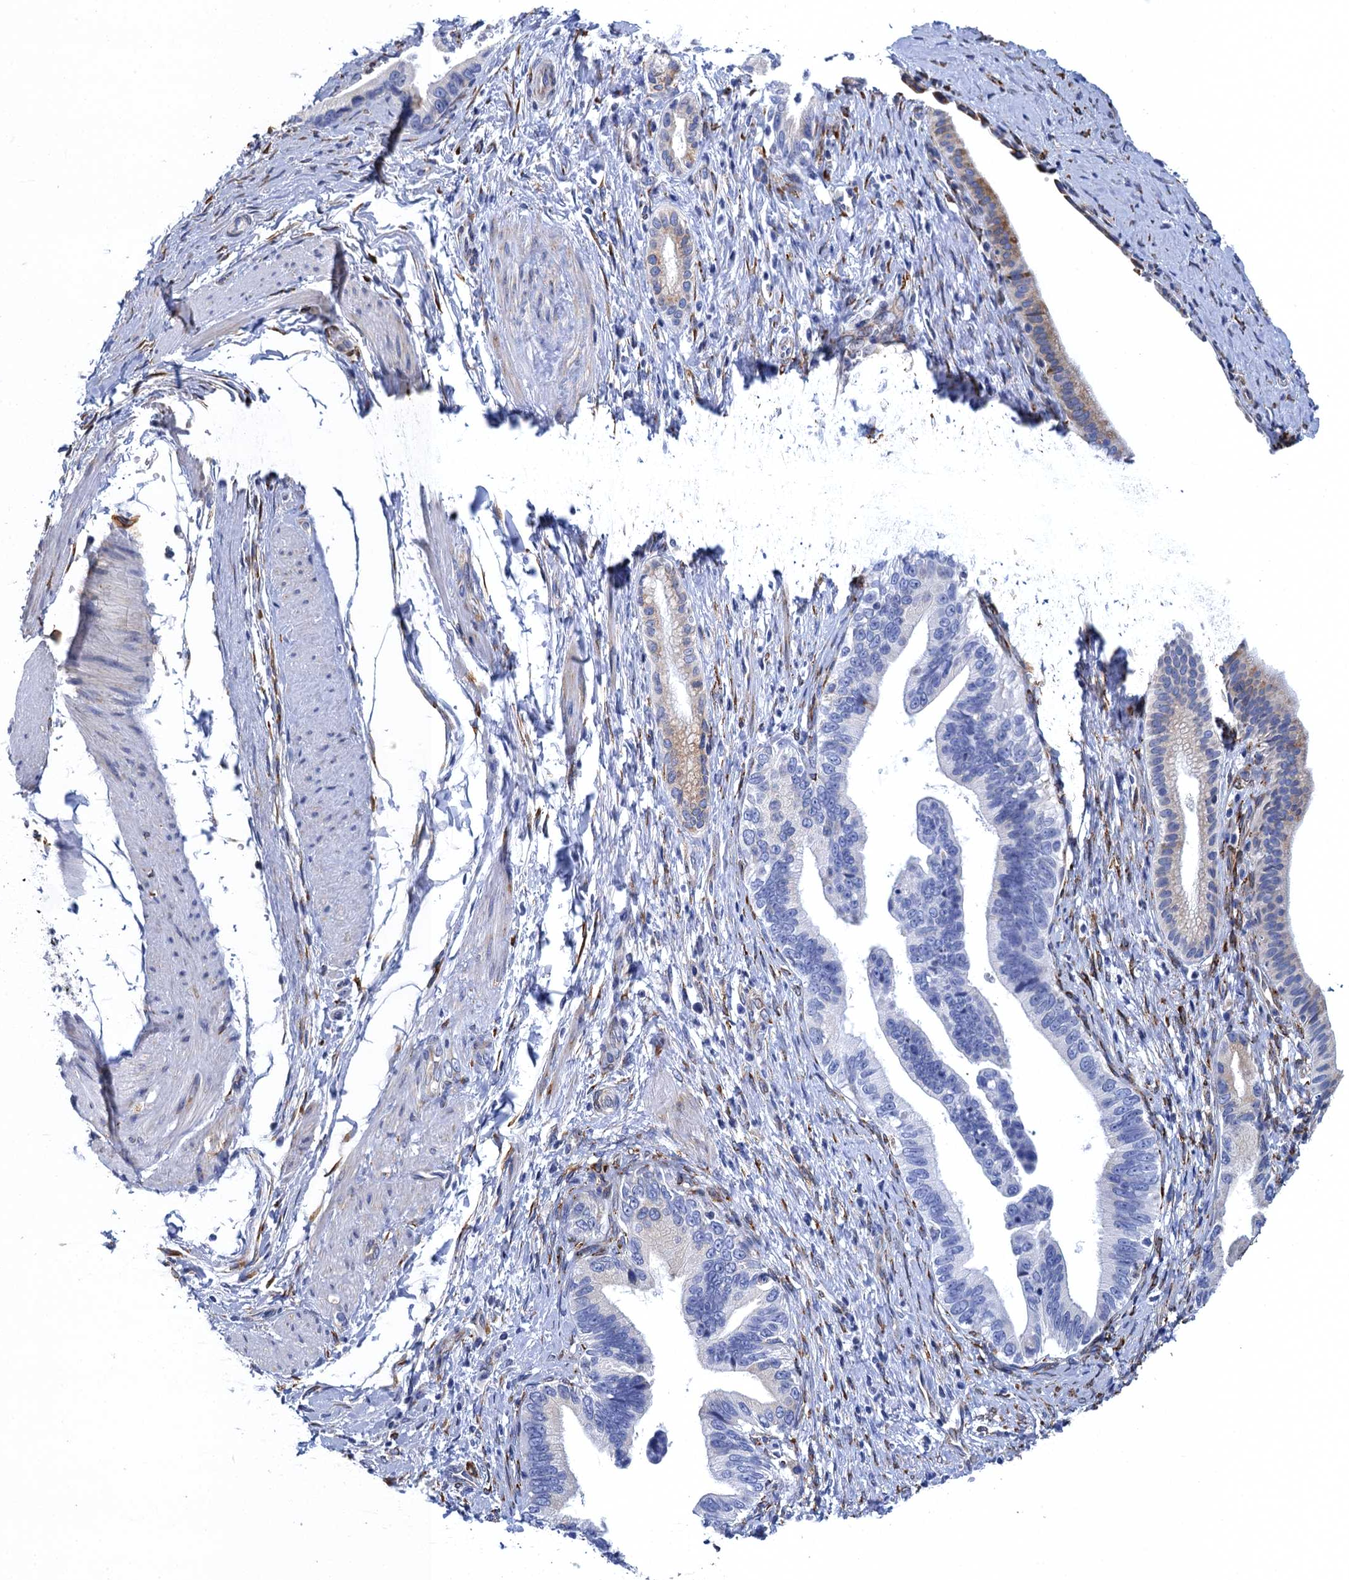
{"staining": {"intensity": "weak", "quantity": "<25%", "location": "cytoplasmic/membranous"}, "tissue": "pancreatic cancer", "cell_type": "Tumor cells", "image_type": "cancer", "snomed": [{"axis": "morphology", "description": "Adenocarcinoma, NOS"}, {"axis": "topography", "description": "Pancreas"}], "caption": "There is no significant staining in tumor cells of pancreatic adenocarcinoma.", "gene": "POGLUT3", "patient": {"sex": "female", "age": 55}}